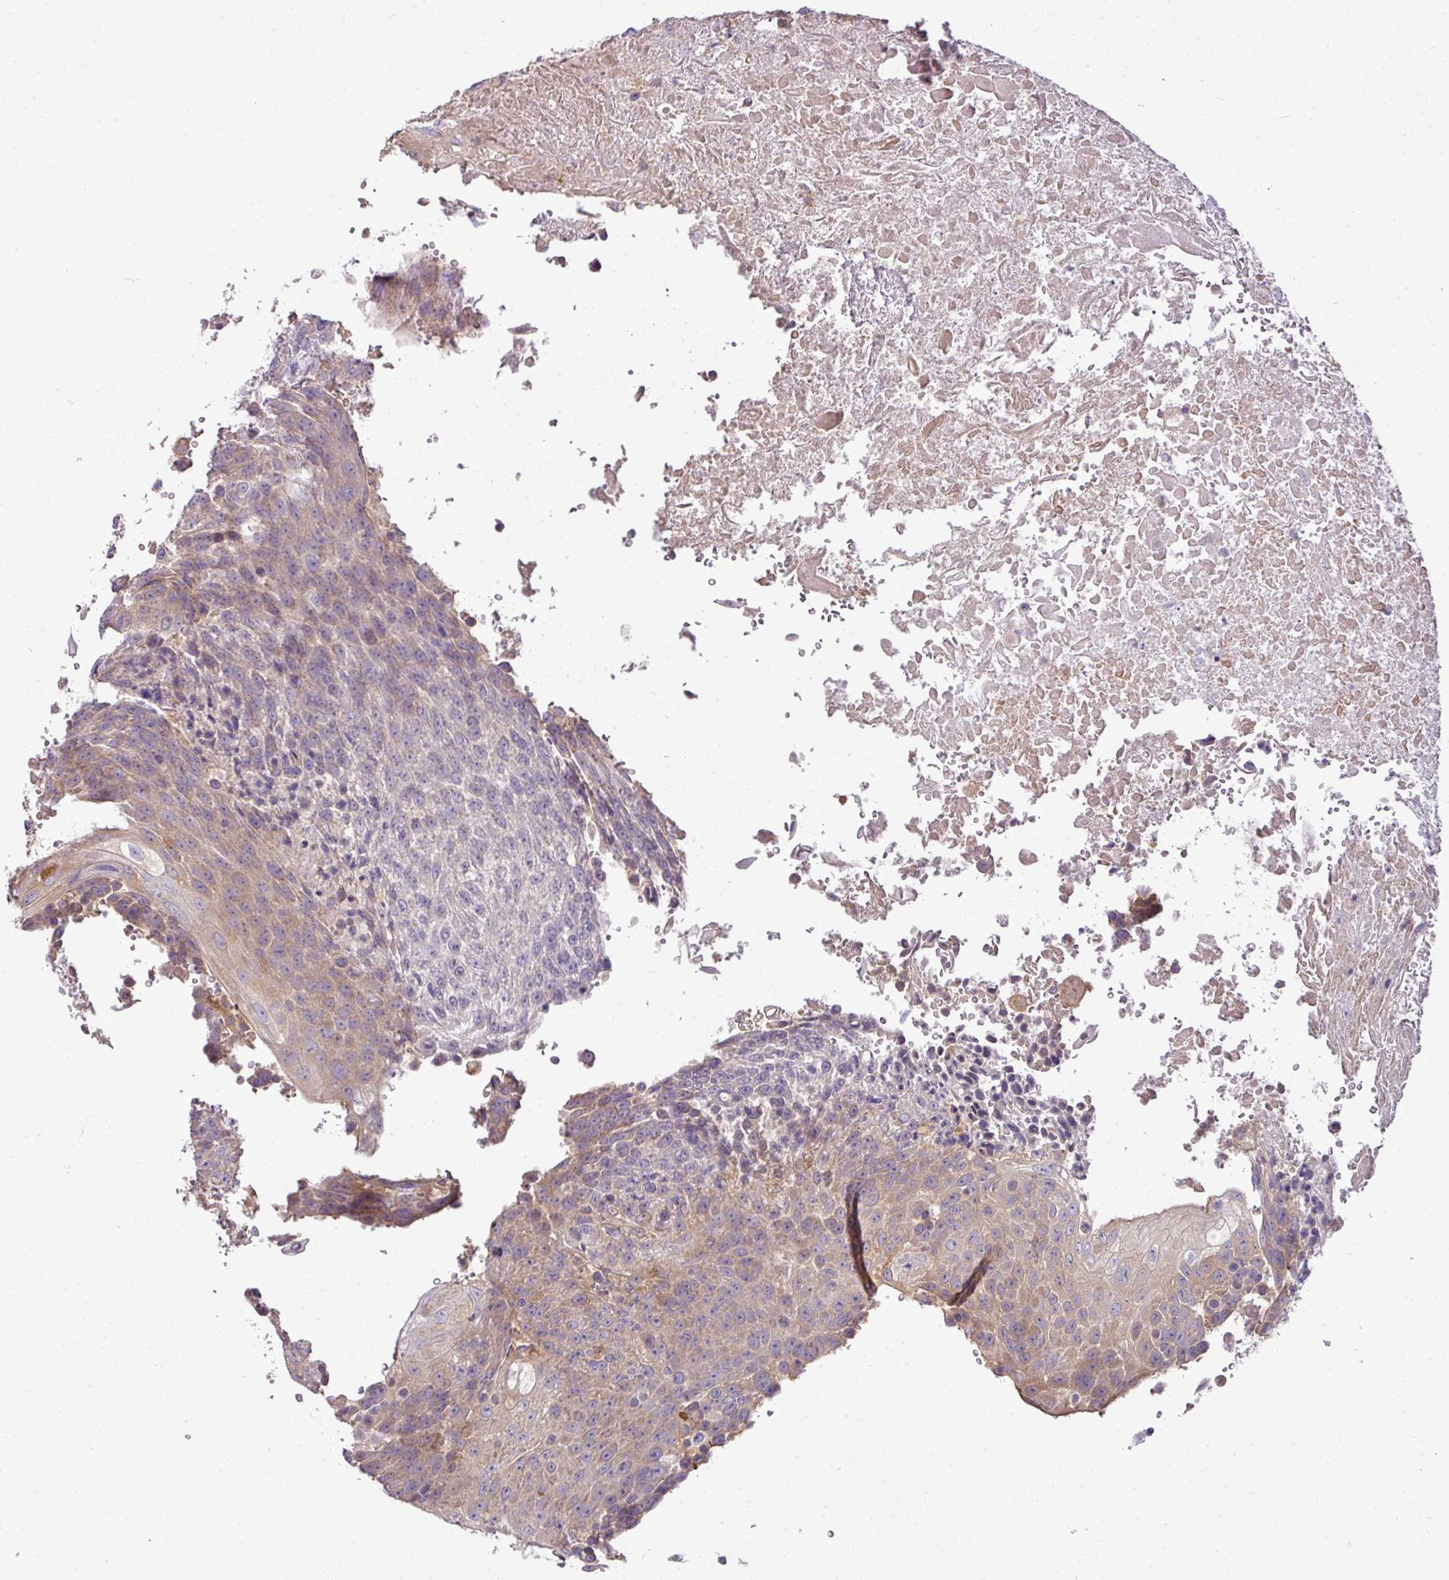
{"staining": {"intensity": "weak", "quantity": "25%-75%", "location": "cytoplasmic/membranous"}, "tissue": "urothelial cancer", "cell_type": "Tumor cells", "image_type": "cancer", "snomed": [{"axis": "morphology", "description": "Urothelial carcinoma, High grade"}, {"axis": "topography", "description": "Urinary bladder"}], "caption": "The histopathology image exhibits a brown stain indicating the presence of a protein in the cytoplasmic/membranous of tumor cells in urothelial carcinoma (high-grade).", "gene": "STAT5A", "patient": {"sex": "female", "age": 63}}